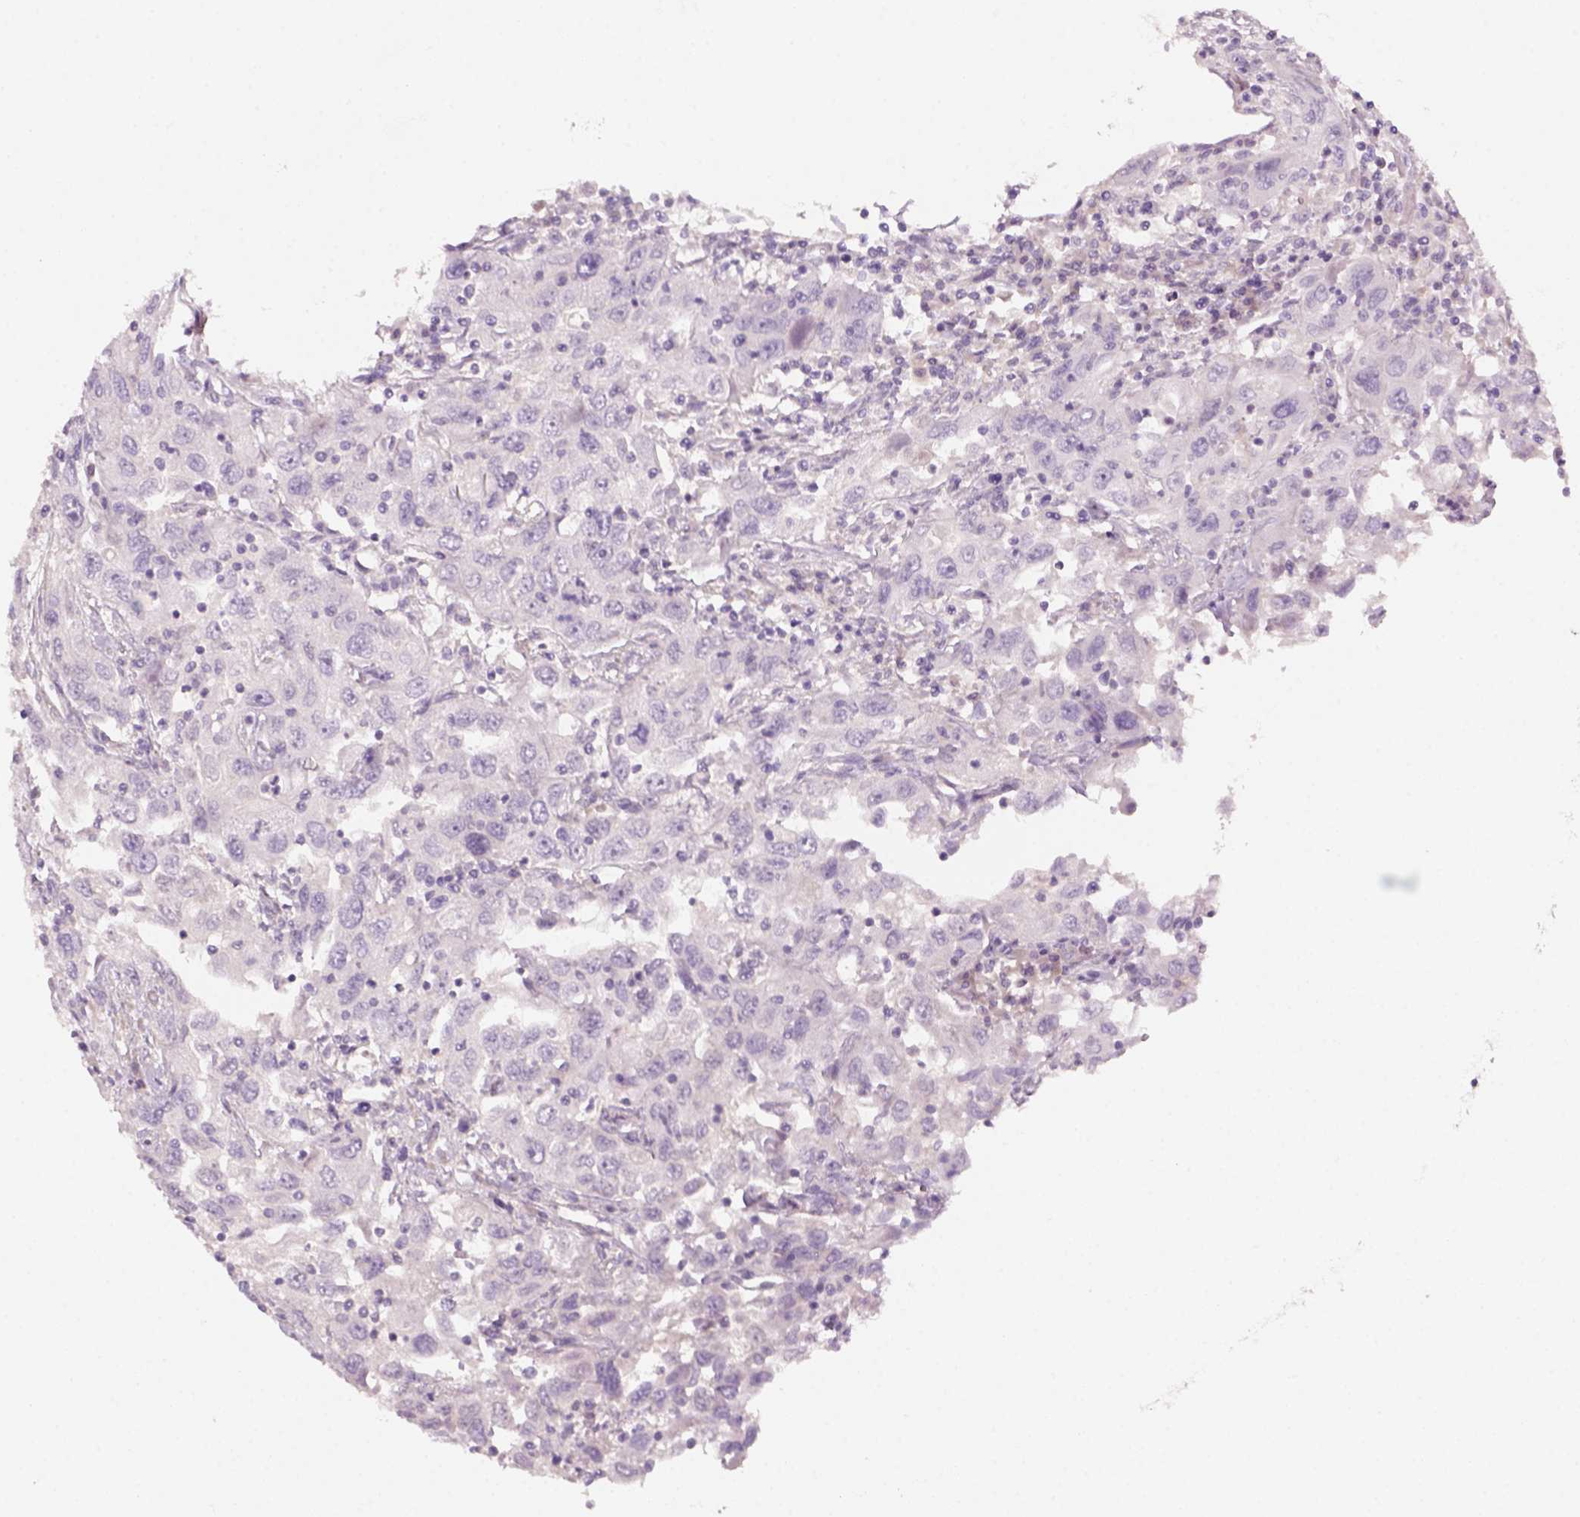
{"staining": {"intensity": "negative", "quantity": "none", "location": "none"}, "tissue": "urothelial cancer", "cell_type": "Tumor cells", "image_type": "cancer", "snomed": [{"axis": "morphology", "description": "Urothelial carcinoma, High grade"}, {"axis": "topography", "description": "Urinary bladder"}], "caption": "High-grade urothelial carcinoma was stained to show a protein in brown. There is no significant expression in tumor cells.", "gene": "KRT25", "patient": {"sex": "male", "age": 76}}